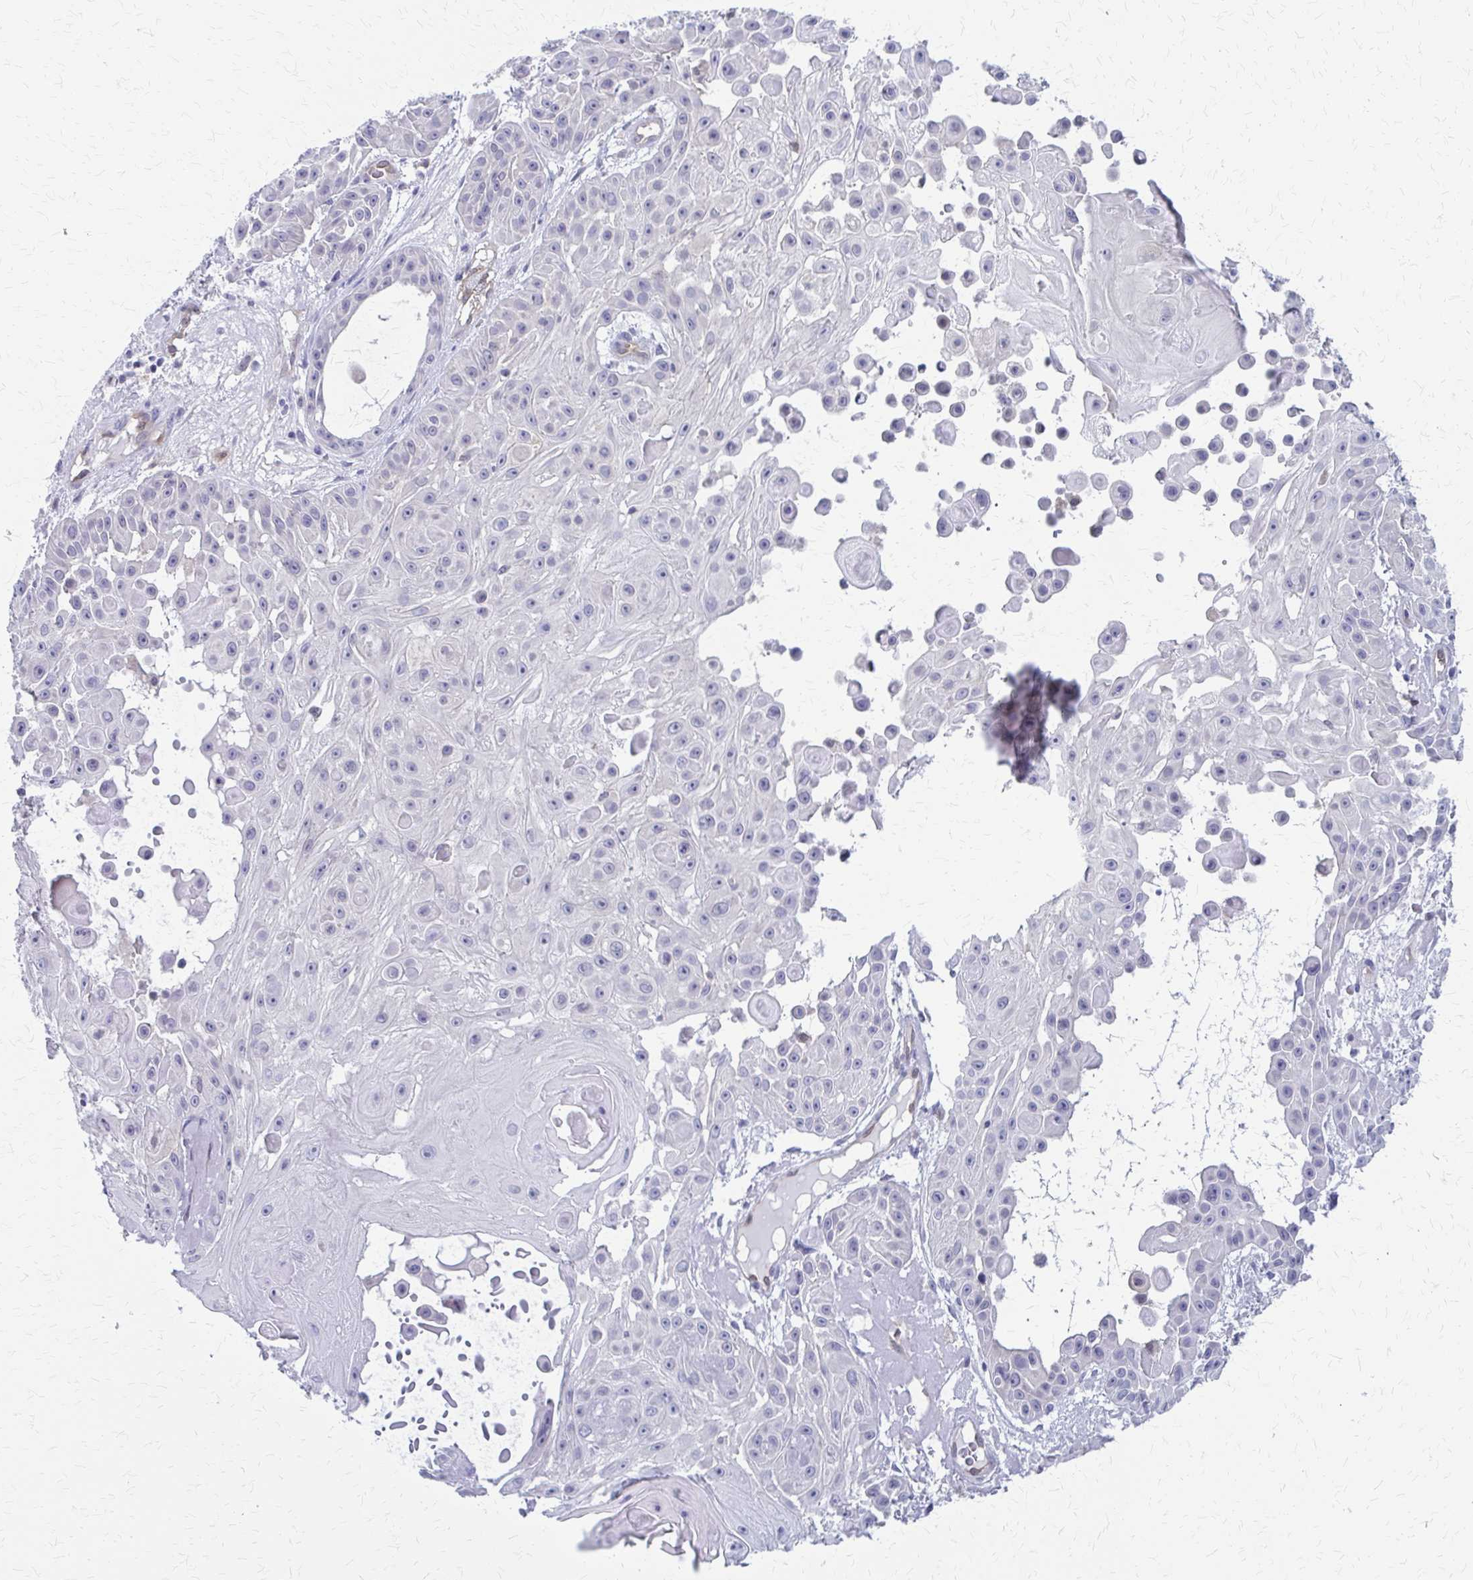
{"staining": {"intensity": "negative", "quantity": "none", "location": "none"}, "tissue": "skin cancer", "cell_type": "Tumor cells", "image_type": "cancer", "snomed": [{"axis": "morphology", "description": "Squamous cell carcinoma, NOS"}, {"axis": "topography", "description": "Skin"}], "caption": "IHC micrograph of human skin squamous cell carcinoma stained for a protein (brown), which demonstrates no staining in tumor cells.", "gene": "CLIC2", "patient": {"sex": "male", "age": 91}}